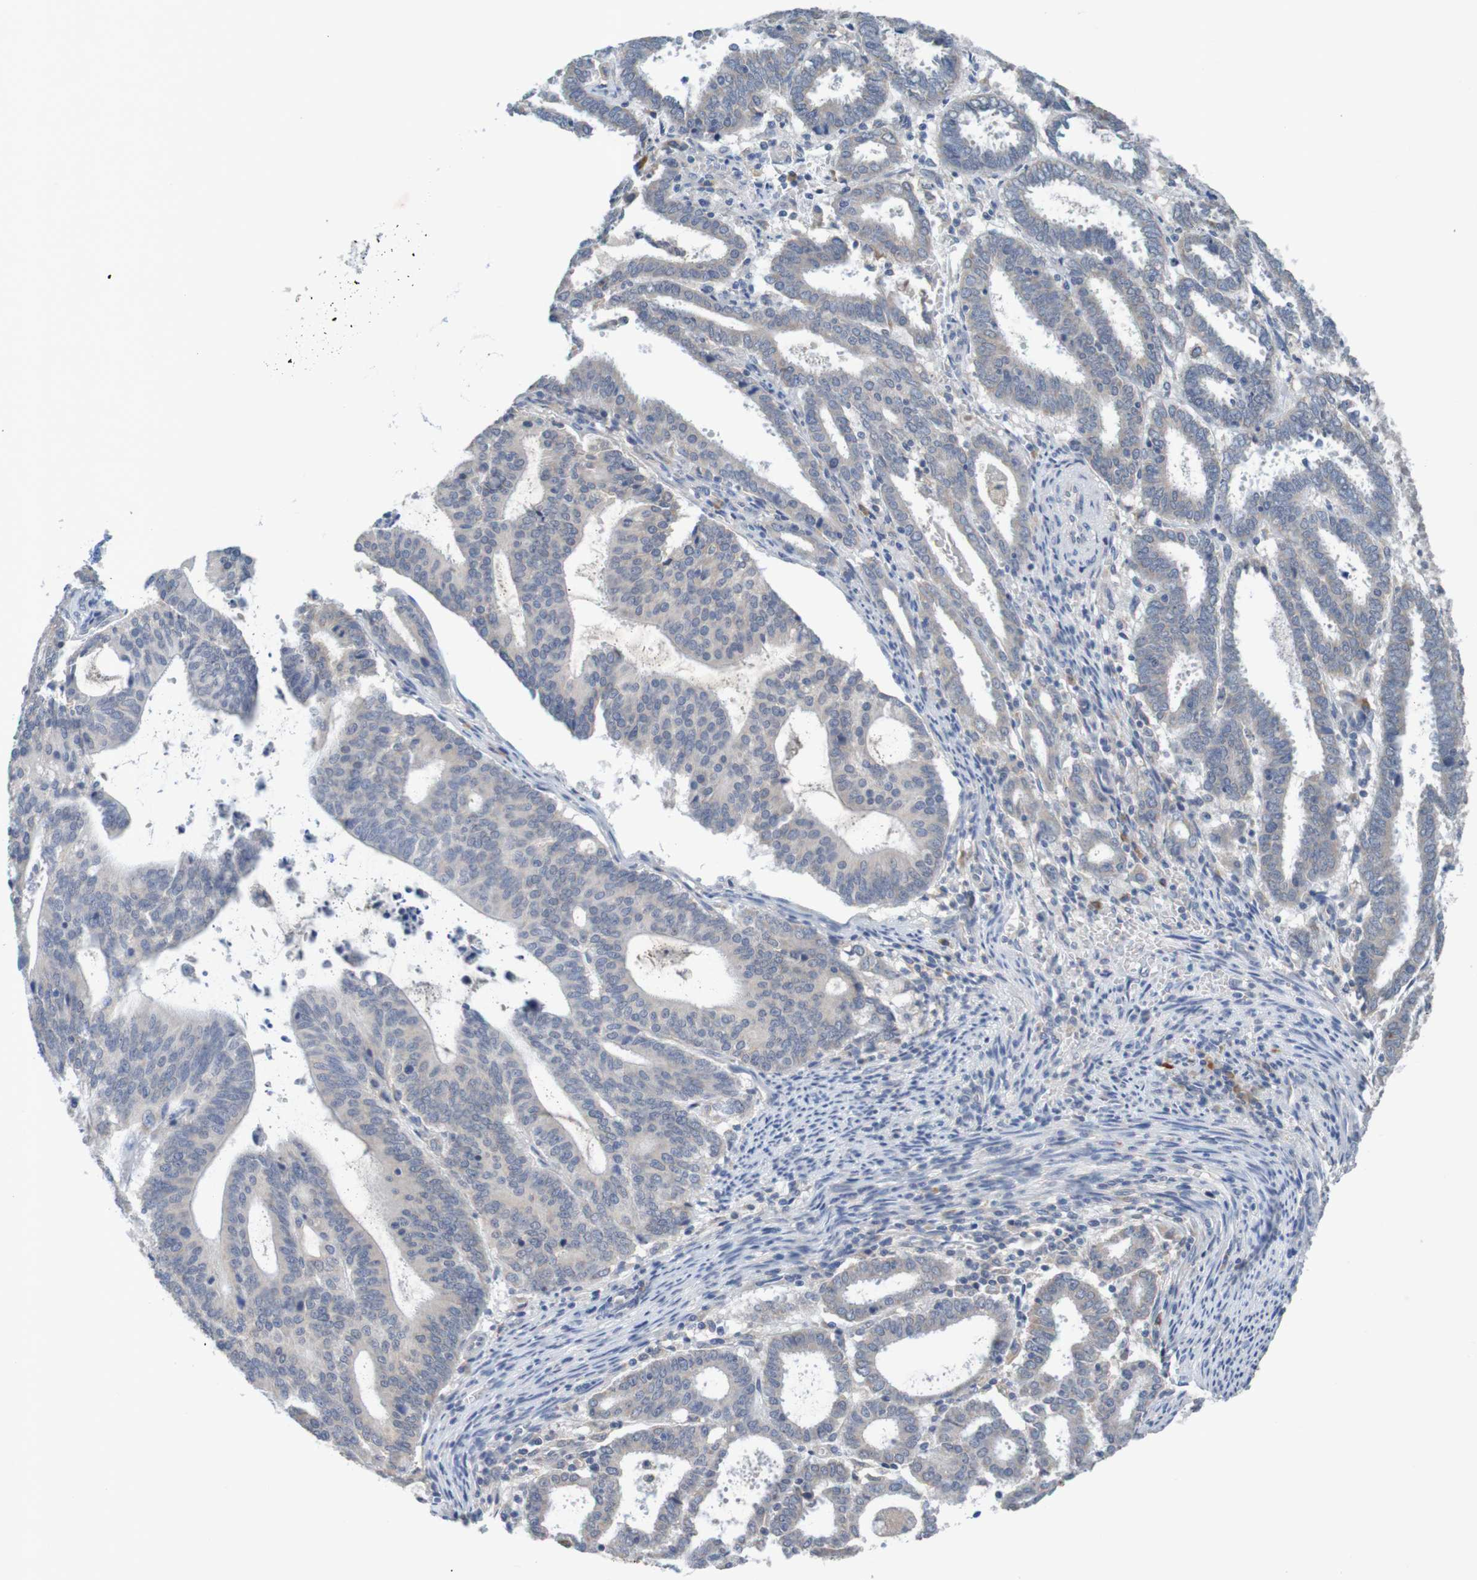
{"staining": {"intensity": "weak", "quantity": "<25%", "location": "cytoplasmic/membranous"}, "tissue": "endometrial cancer", "cell_type": "Tumor cells", "image_type": "cancer", "snomed": [{"axis": "morphology", "description": "Adenocarcinoma, NOS"}, {"axis": "topography", "description": "Uterus"}], "caption": "This is a photomicrograph of immunohistochemistry (IHC) staining of endometrial cancer, which shows no expression in tumor cells. (DAB (3,3'-diaminobenzidine) immunohistochemistry (IHC), high magnification).", "gene": "LTA", "patient": {"sex": "female", "age": 83}}